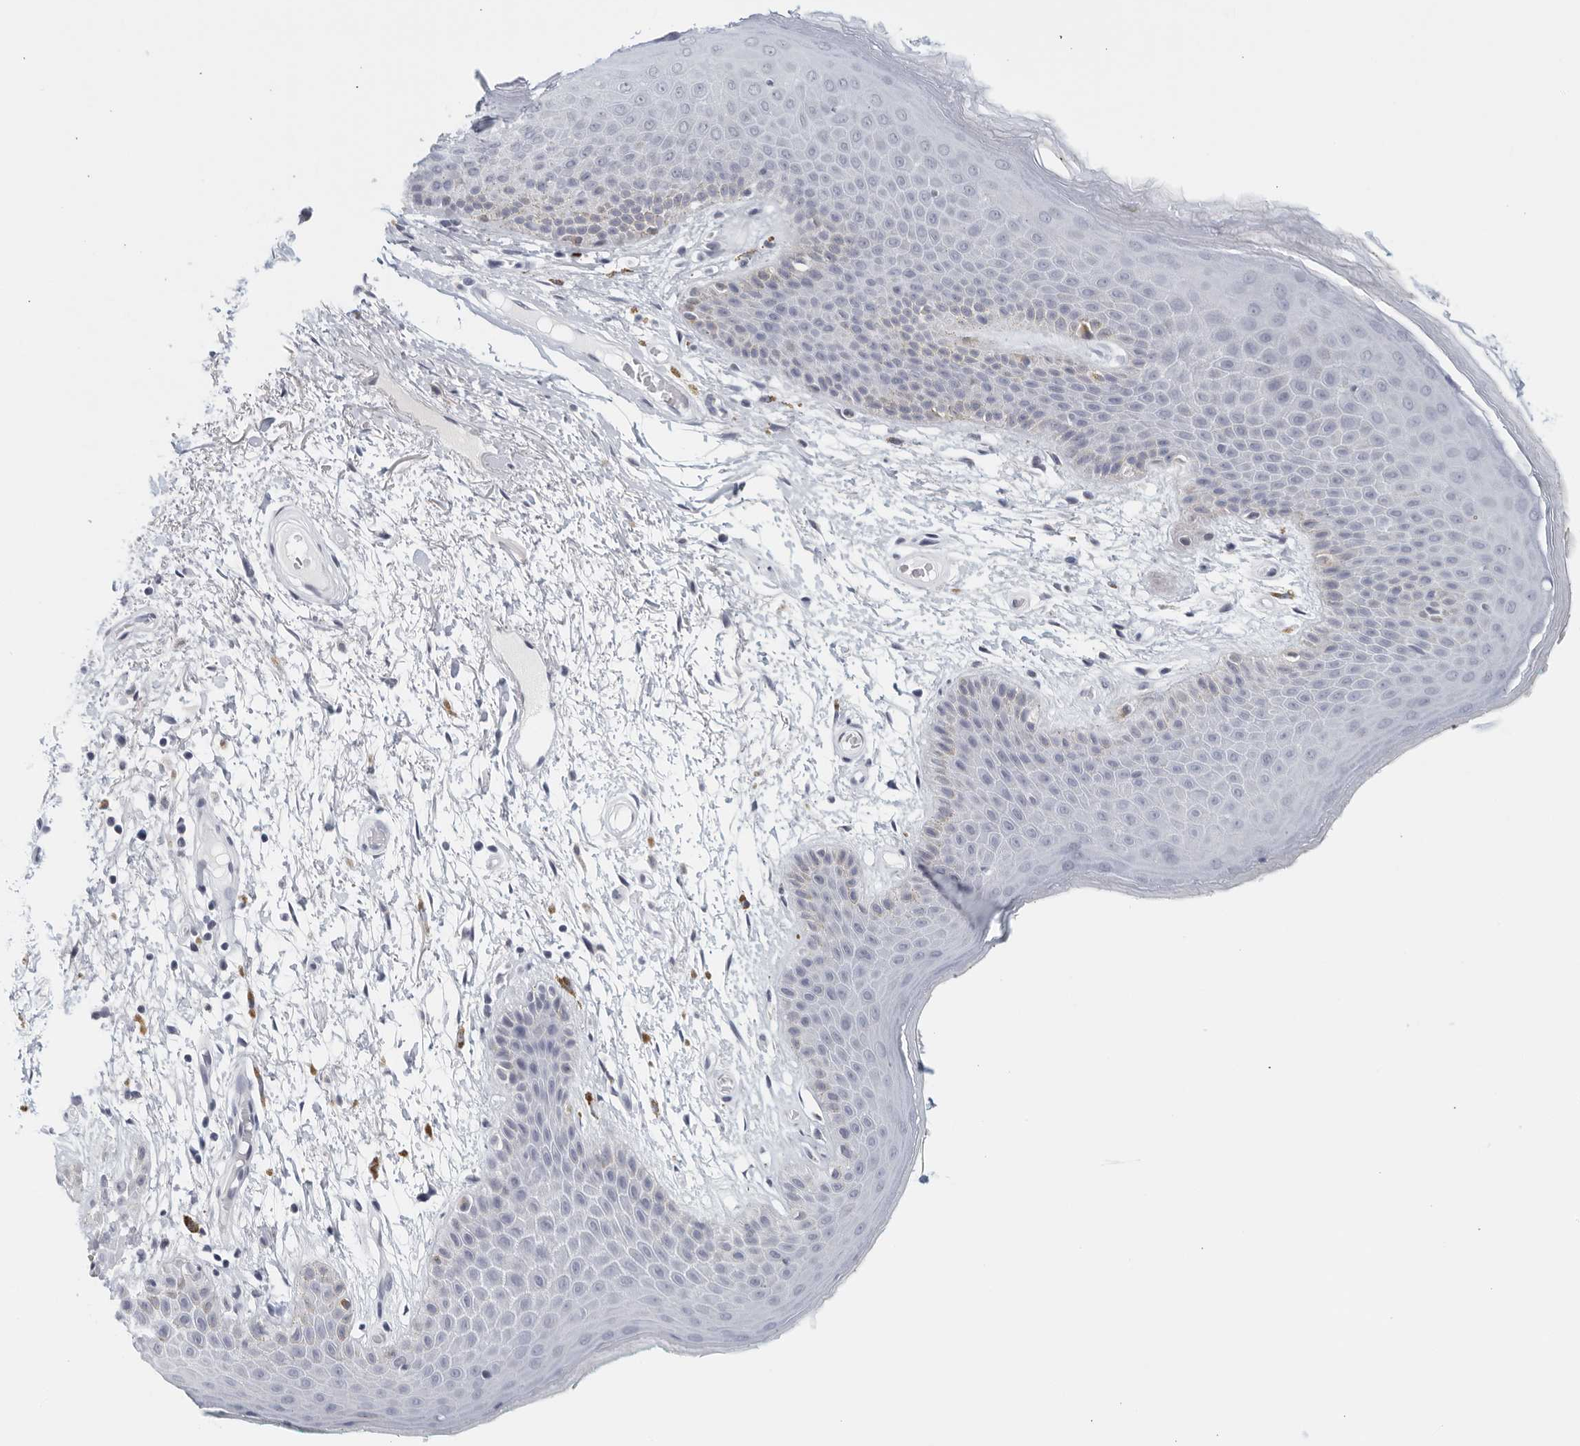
{"staining": {"intensity": "moderate", "quantity": "<25%", "location": "cytoplasmic/membranous"}, "tissue": "skin", "cell_type": "Epidermal cells", "image_type": "normal", "snomed": [{"axis": "morphology", "description": "Normal tissue, NOS"}, {"axis": "topography", "description": "Anal"}], "caption": "Human skin stained with a brown dye reveals moderate cytoplasmic/membranous positive staining in approximately <25% of epidermal cells.", "gene": "MATN1", "patient": {"sex": "male", "age": 74}}